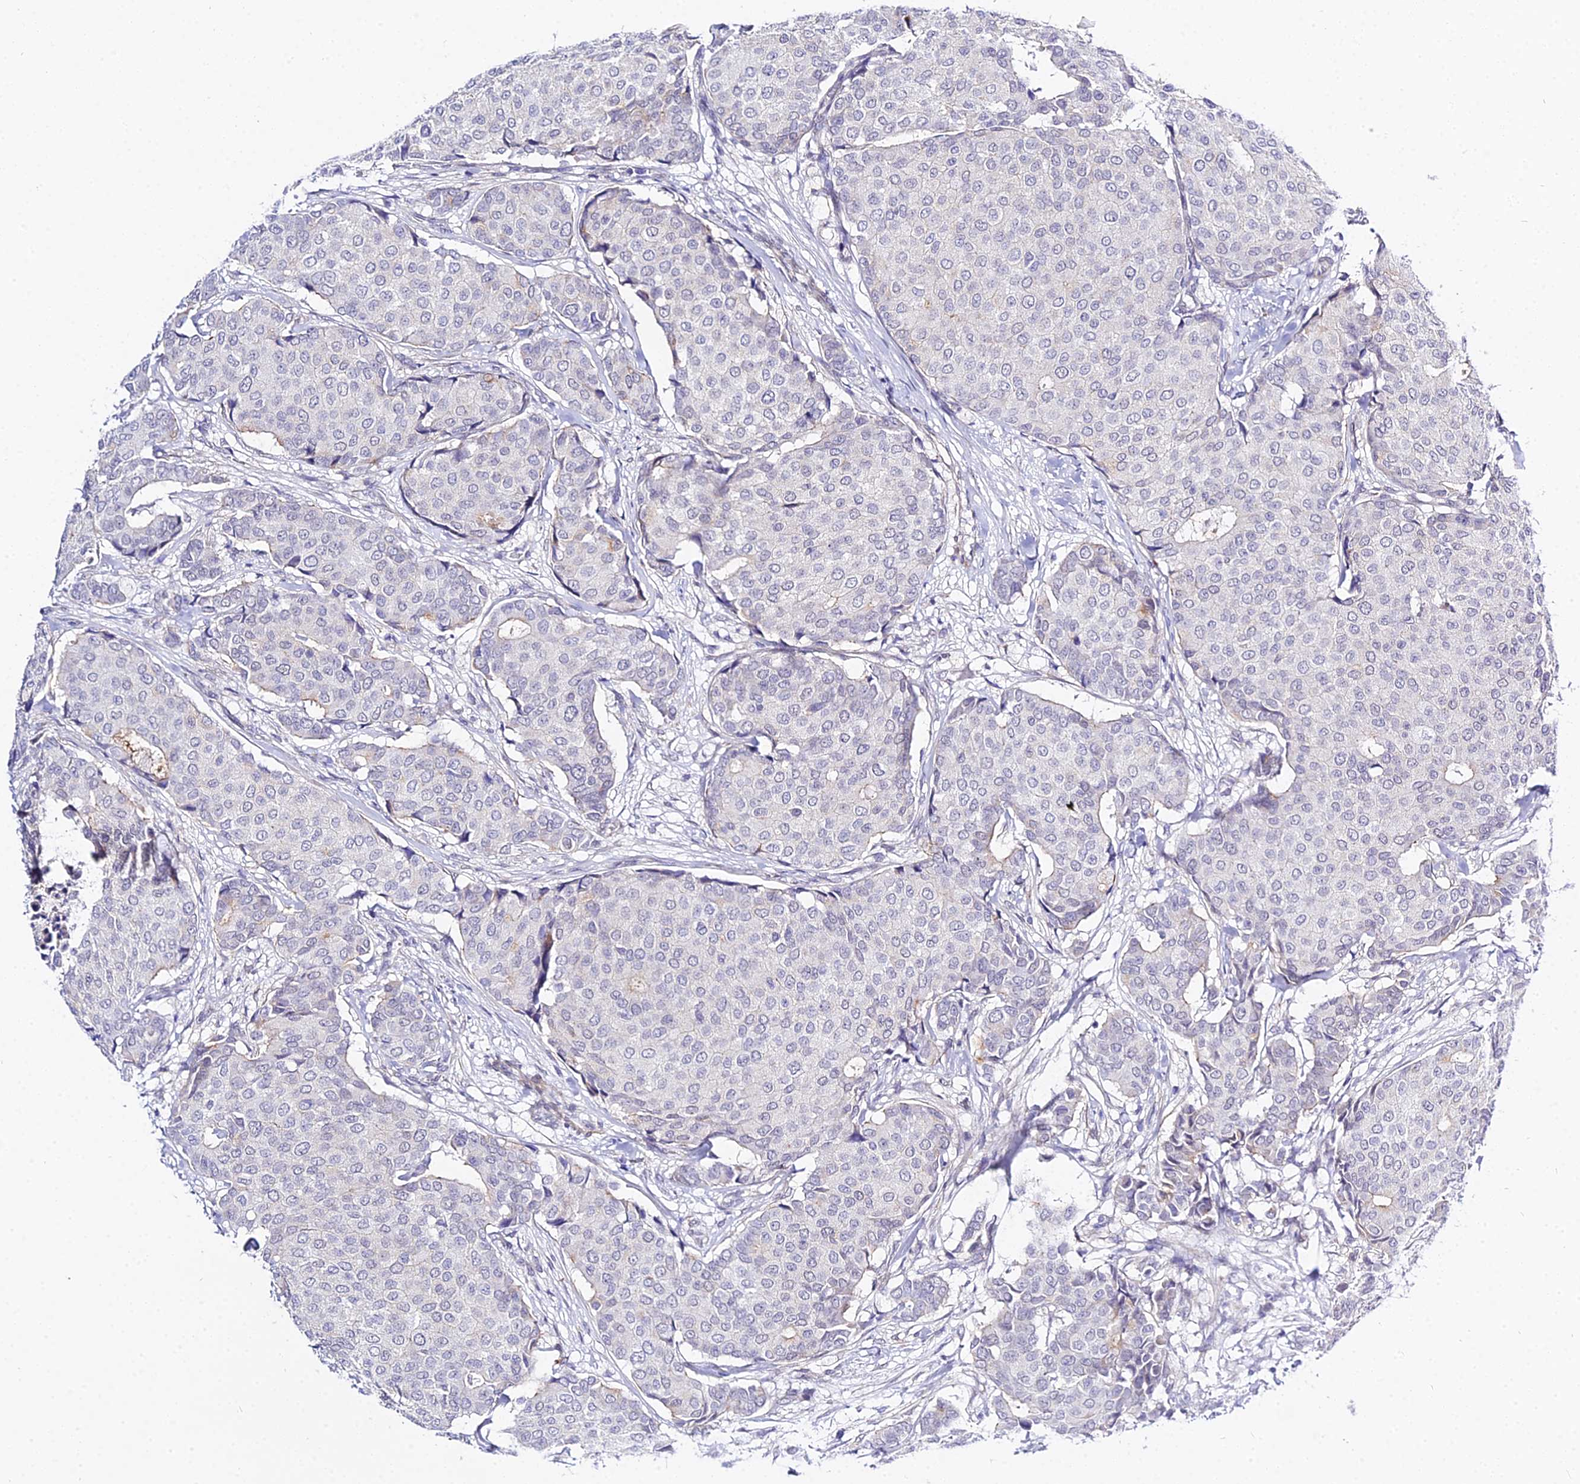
{"staining": {"intensity": "negative", "quantity": "none", "location": "none"}, "tissue": "breast cancer", "cell_type": "Tumor cells", "image_type": "cancer", "snomed": [{"axis": "morphology", "description": "Duct carcinoma"}, {"axis": "topography", "description": "Breast"}], "caption": "This is an IHC image of human invasive ductal carcinoma (breast). There is no positivity in tumor cells.", "gene": "ZNF628", "patient": {"sex": "female", "age": 75}}